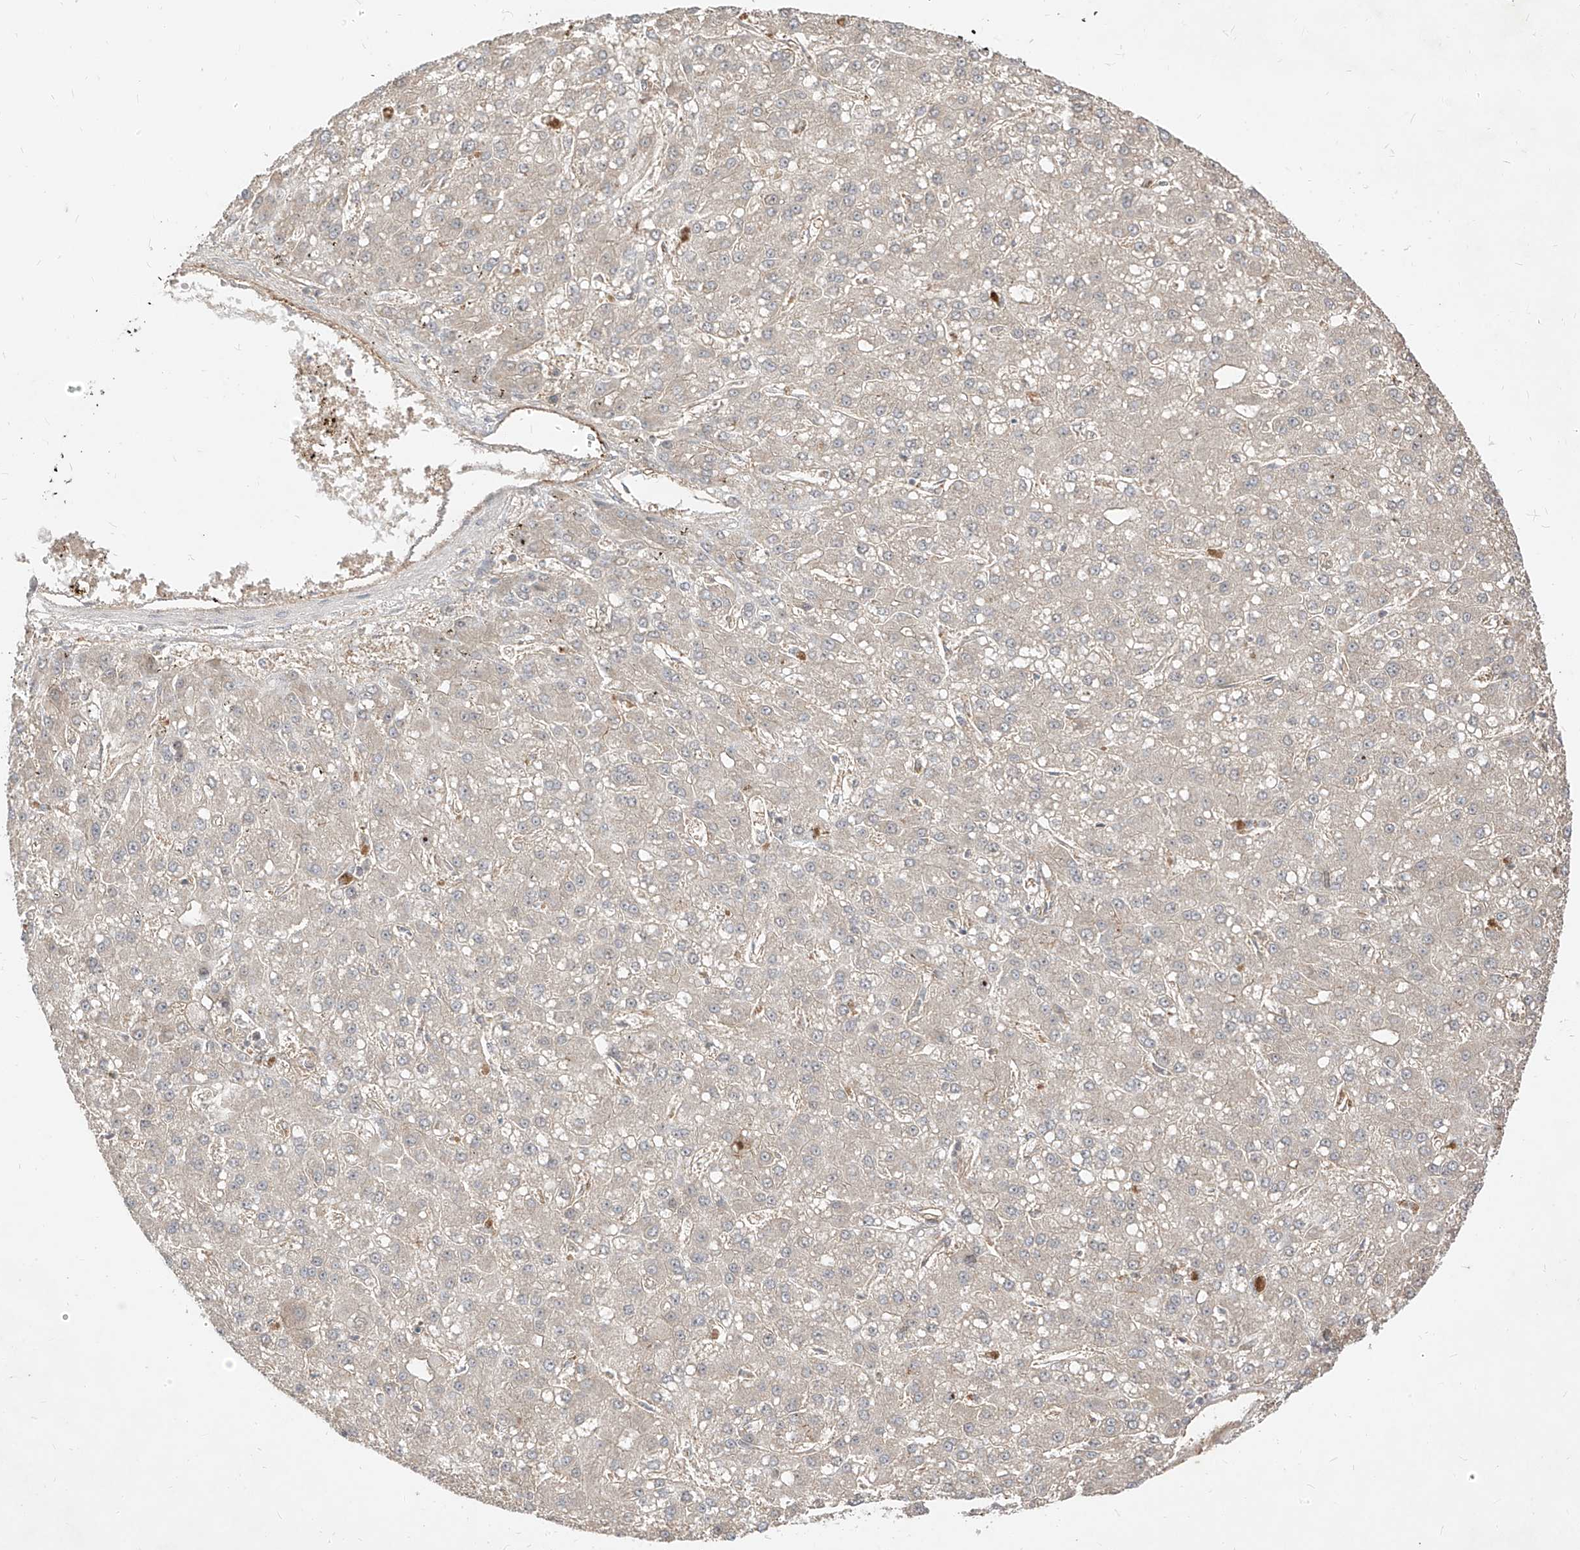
{"staining": {"intensity": "negative", "quantity": "none", "location": "none"}, "tissue": "liver cancer", "cell_type": "Tumor cells", "image_type": "cancer", "snomed": [{"axis": "morphology", "description": "Carcinoma, Hepatocellular, NOS"}, {"axis": "topography", "description": "Liver"}], "caption": "This is a photomicrograph of immunohistochemistry staining of liver cancer, which shows no expression in tumor cells.", "gene": "LCOR", "patient": {"sex": "male", "age": 67}}